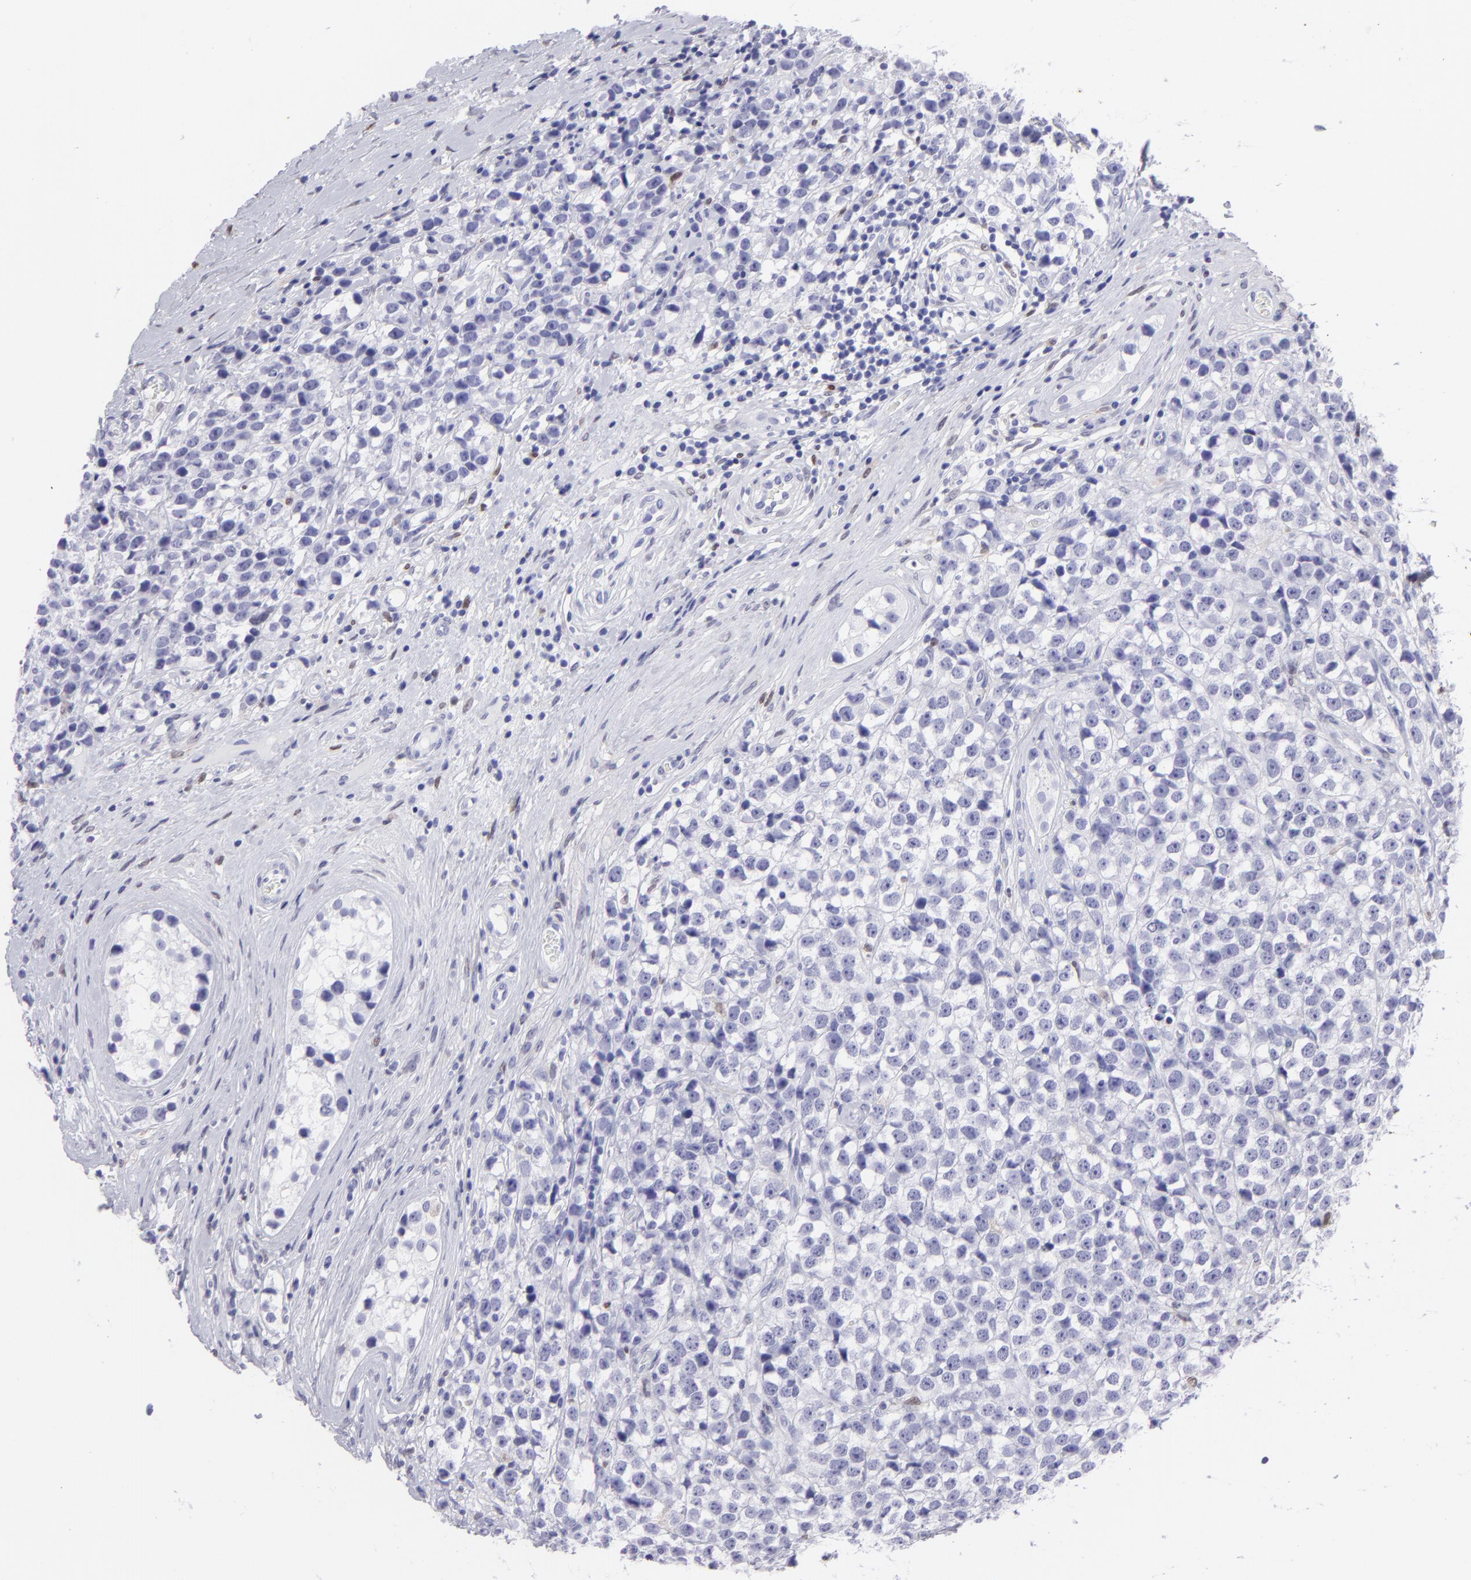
{"staining": {"intensity": "negative", "quantity": "none", "location": "none"}, "tissue": "testis cancer", "cell_type": "Tumor cells", "image_type": "cancer", "snomed": [{"axis": "morphology", "description": "Seminoma, NOS"}, {"axis": "topography", "description": "Testis"}], "caption": "A micrograph of testis cancer (seminoma) stained for a protein displays no brown staining in tumor cells.", "gene": "MITF", "patient": {"sex": "male", "age": 25}}